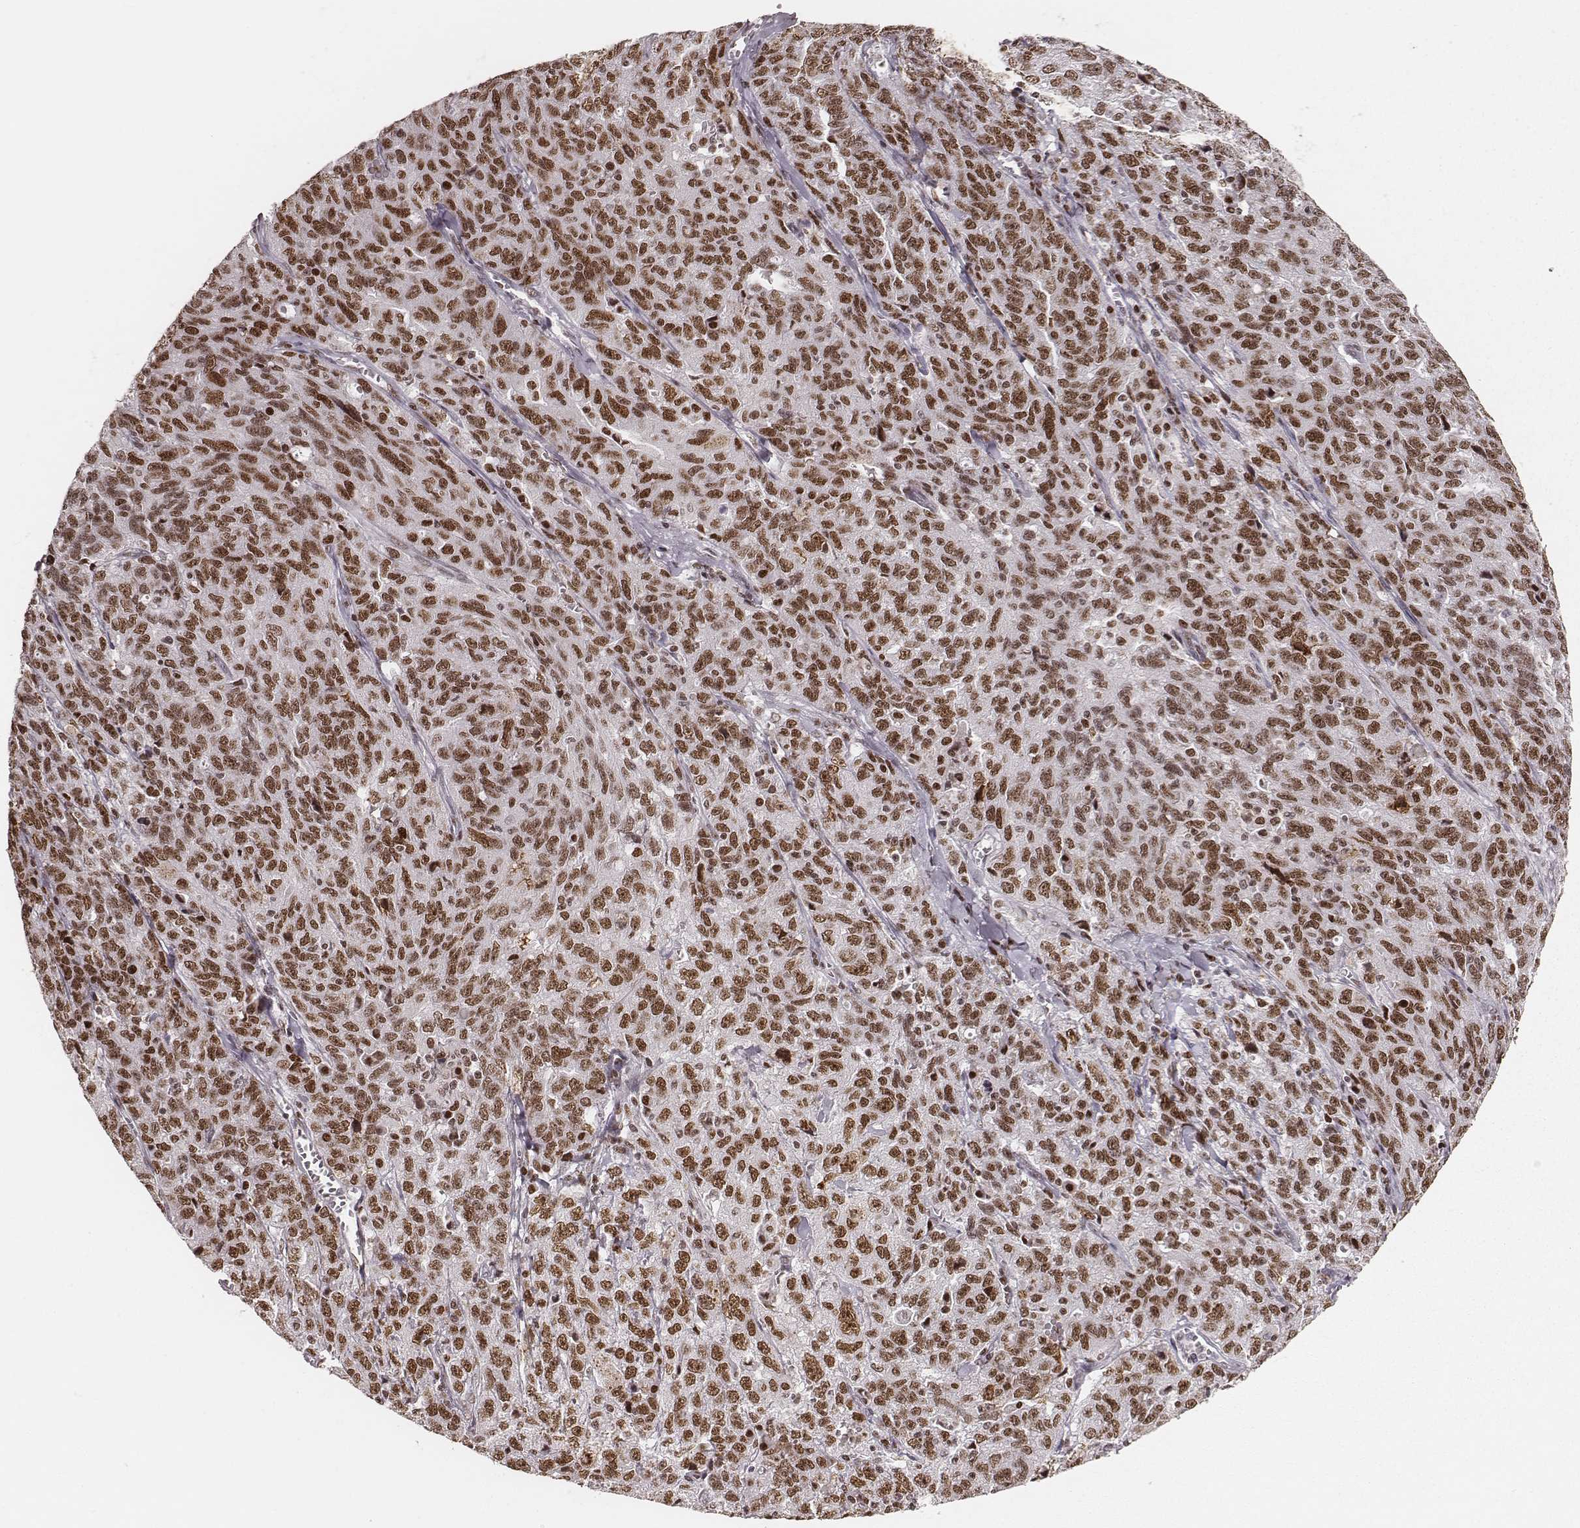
{"staining": {"intensity": "moderate", "quantity": ">75%", "location": "nuclear"}, "tissue": "ovarian cancer", "cell_type": "Tumor cells", "image_type": "cancer", "snomed": [{"axis": "morphology", "description": "Cystadenocarcinoma, serous, NOS"}, {"axis": "topography", "description": "Ovary"}], "caption": "Ovarian serous cystadenocarcinoma stained for a protein demonstrates moderate nuclear positivity in tumor cells.", "gene": "PARP1", "patient": {"sex": "female", "age": 71}}